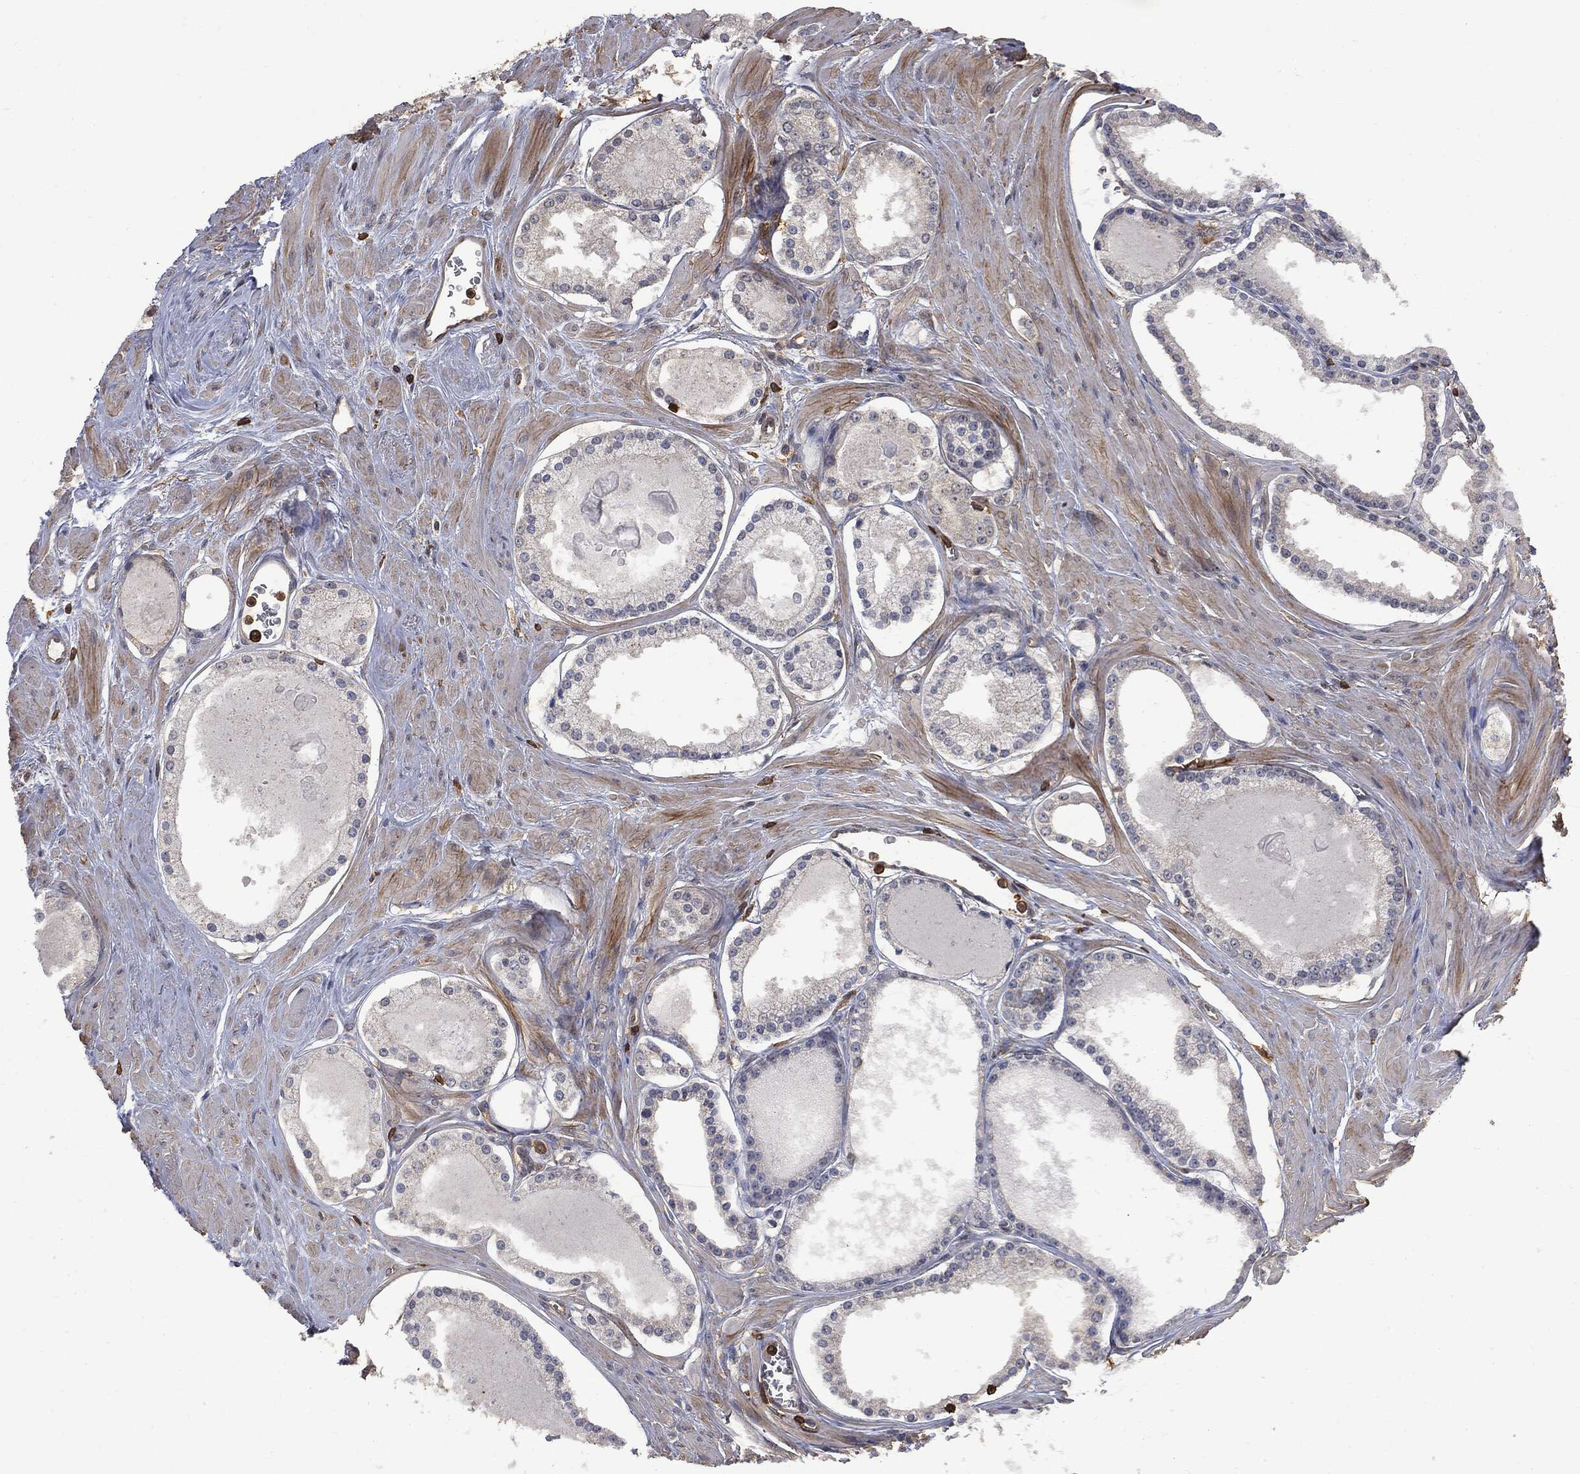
{"staining": {"intensity": "negative", "quantity": "none", "location": "none"}, "tissue": "prostate cancer", "cell_type": "Tumor cells", "image_type": "cancer", "snomed": [{"axis": "morphology", "description": "Adenocarcinoma, NOS"}, {"axis": "topography", "description": "Prostate"}], "caption": "Protein analysis of prostate cancer (adenocarcinoma) reveals no significant staining in tumor cells.", "gene": "PSMB10", "patient": {"sex": "male", "age": 61}}